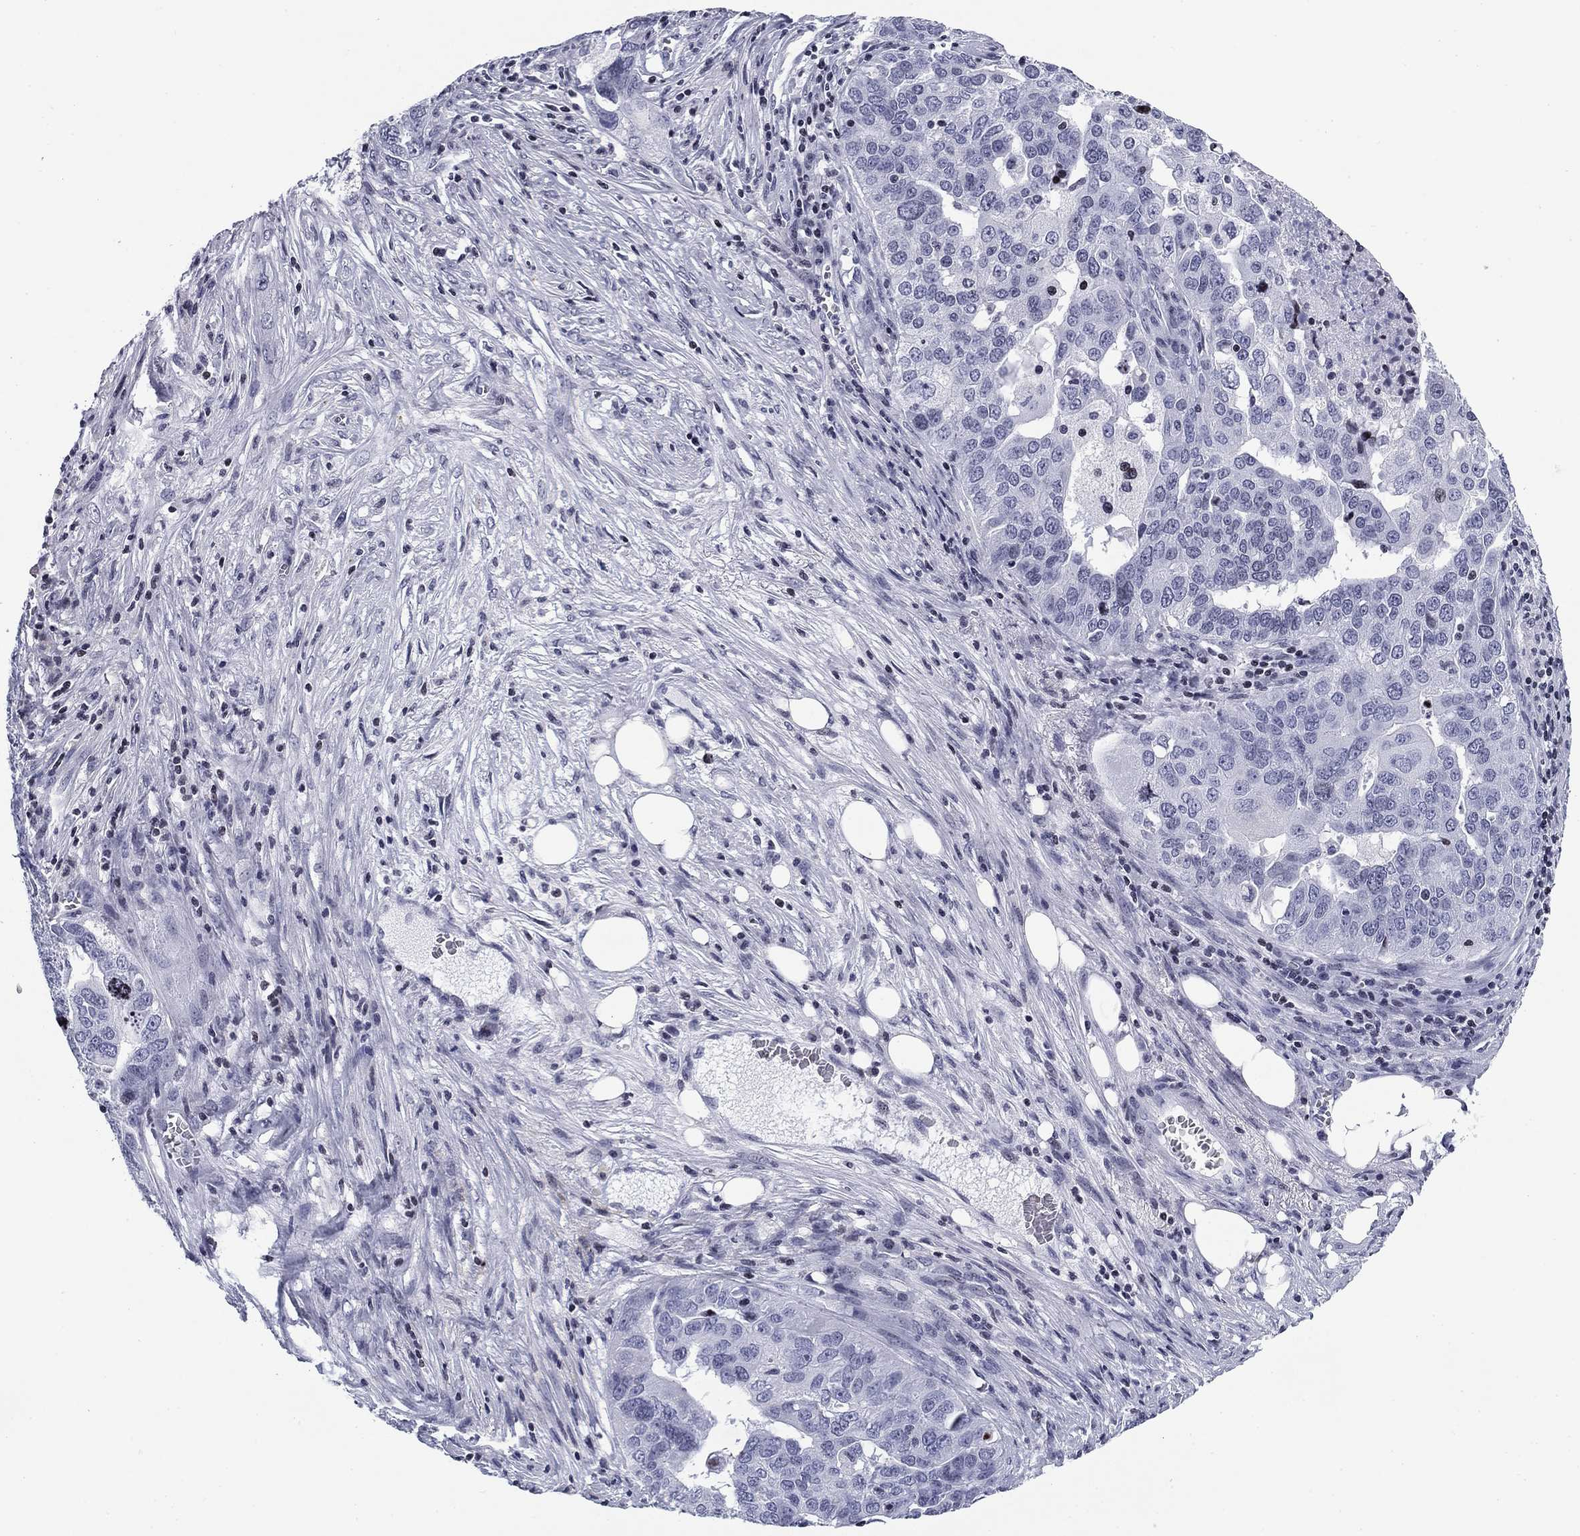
{"staining": {"intensity": "negative", "quantity": "none", "location": "none"}, "tissue": "ovarian cancer", "cell_type": "Tumor cells", "image_type": "cancer", "snomed": [{"axis": "morphology", "description": "Carcinoma, endometroid"}, {"axis": "topography", "description": "Soft tissue"}, {"axis": "topography", "description": "Ovary"}], "caption": "Immunohistochemistry histopathology image of human ovarian cancer (endometroid carcinoma) stained for a protein (brown), which reveals no staining in tumor cells. (DAB immunohistochemistry (IHC) visualized using brightfield microscopy, high magnification).", "gene": "CCDC144A", "patient": {"sex": "female", "age": 52}}